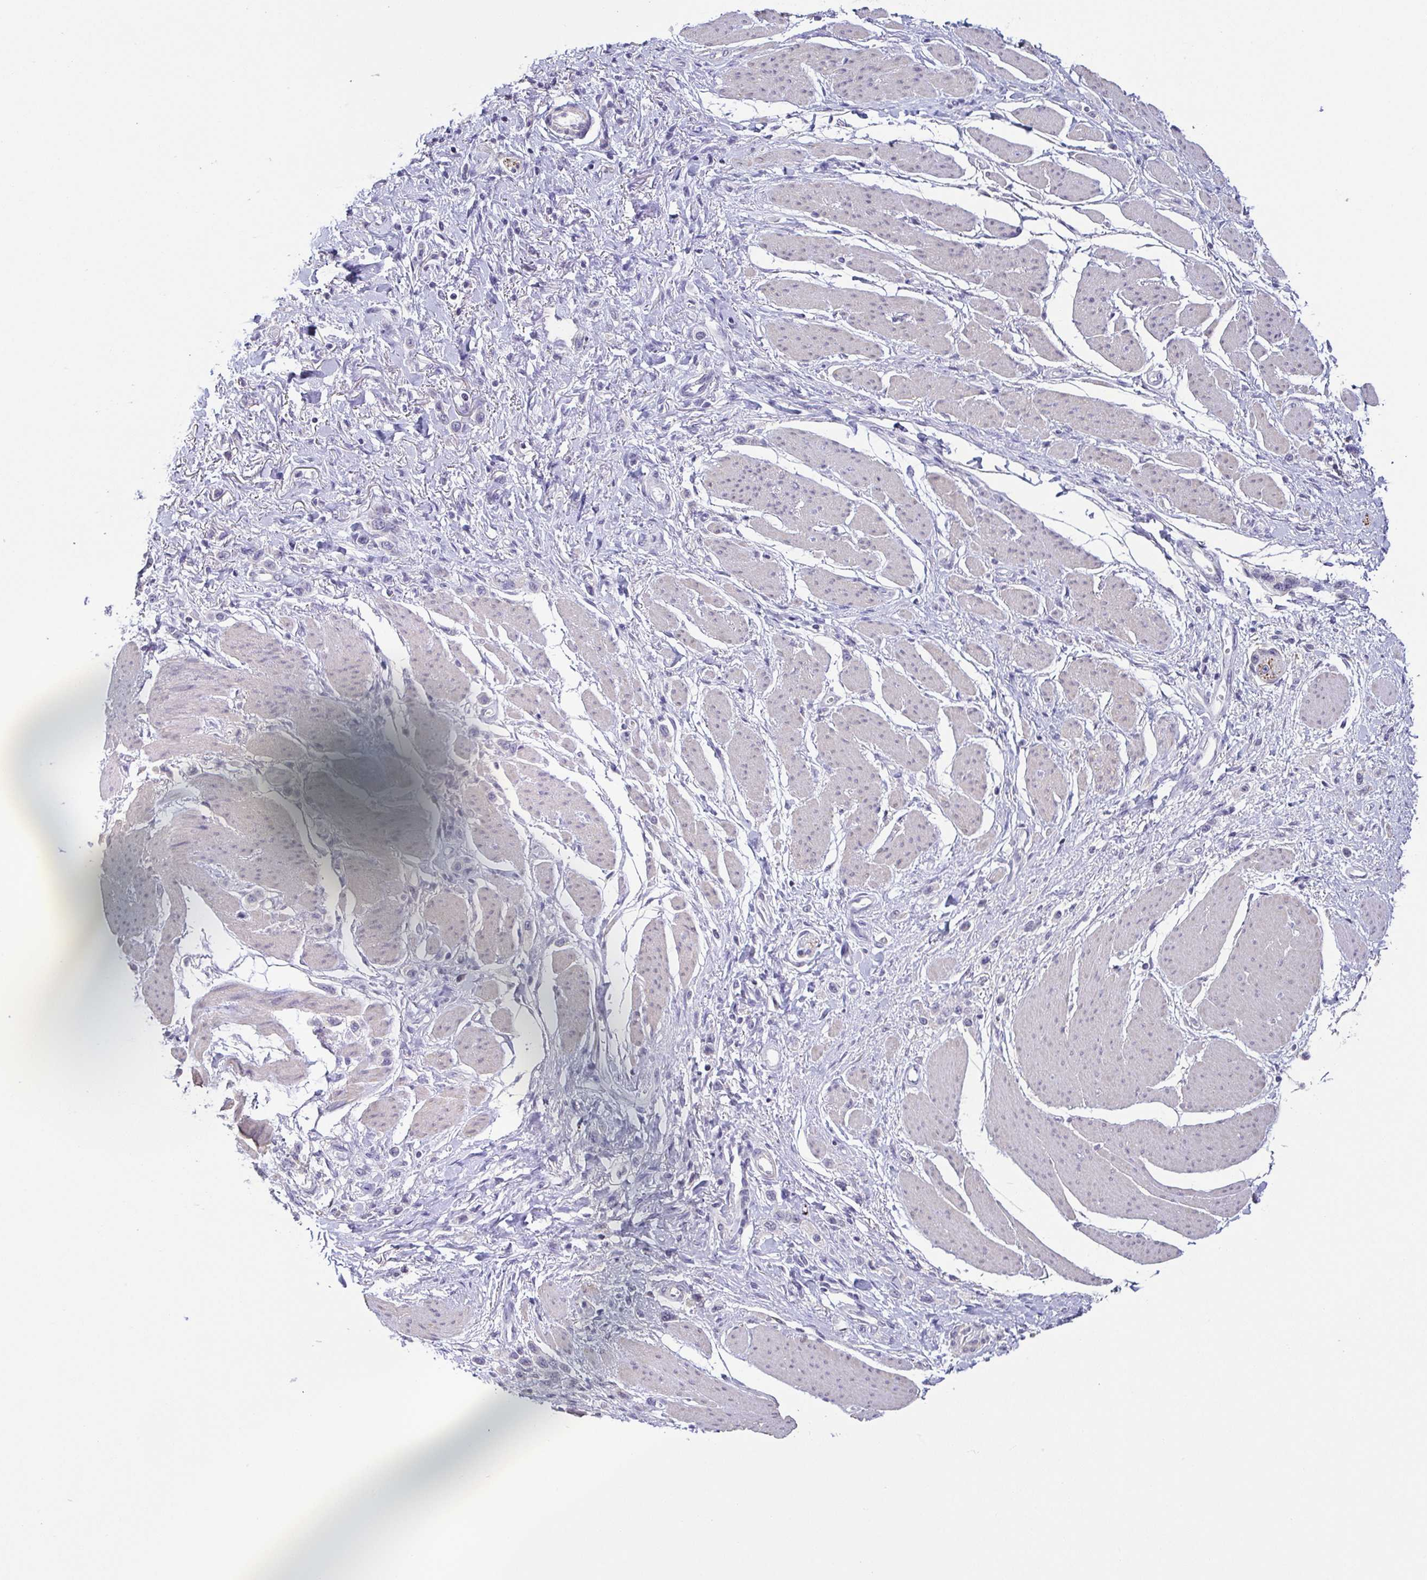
{"staining": {"intensity": "negative", "quantity": "none", "location": "none"}, "tissue": "stomach cancer", "cell_type": "Tumor cells", "image_type": "cancer", "snomed": [{"axis": "morphology", "description": "Adenocarcinoma, NOS"}, {"axis": "topography", "description": "Stomach"}], "caption": "A photomicrograph of human stomach cancer is negative for staining in tumor cells. (Immunohistochemistry, brightfield microscopy, high magnification).", "gene": "NEFH", "patient": {"sex": "female", "age": 65}}